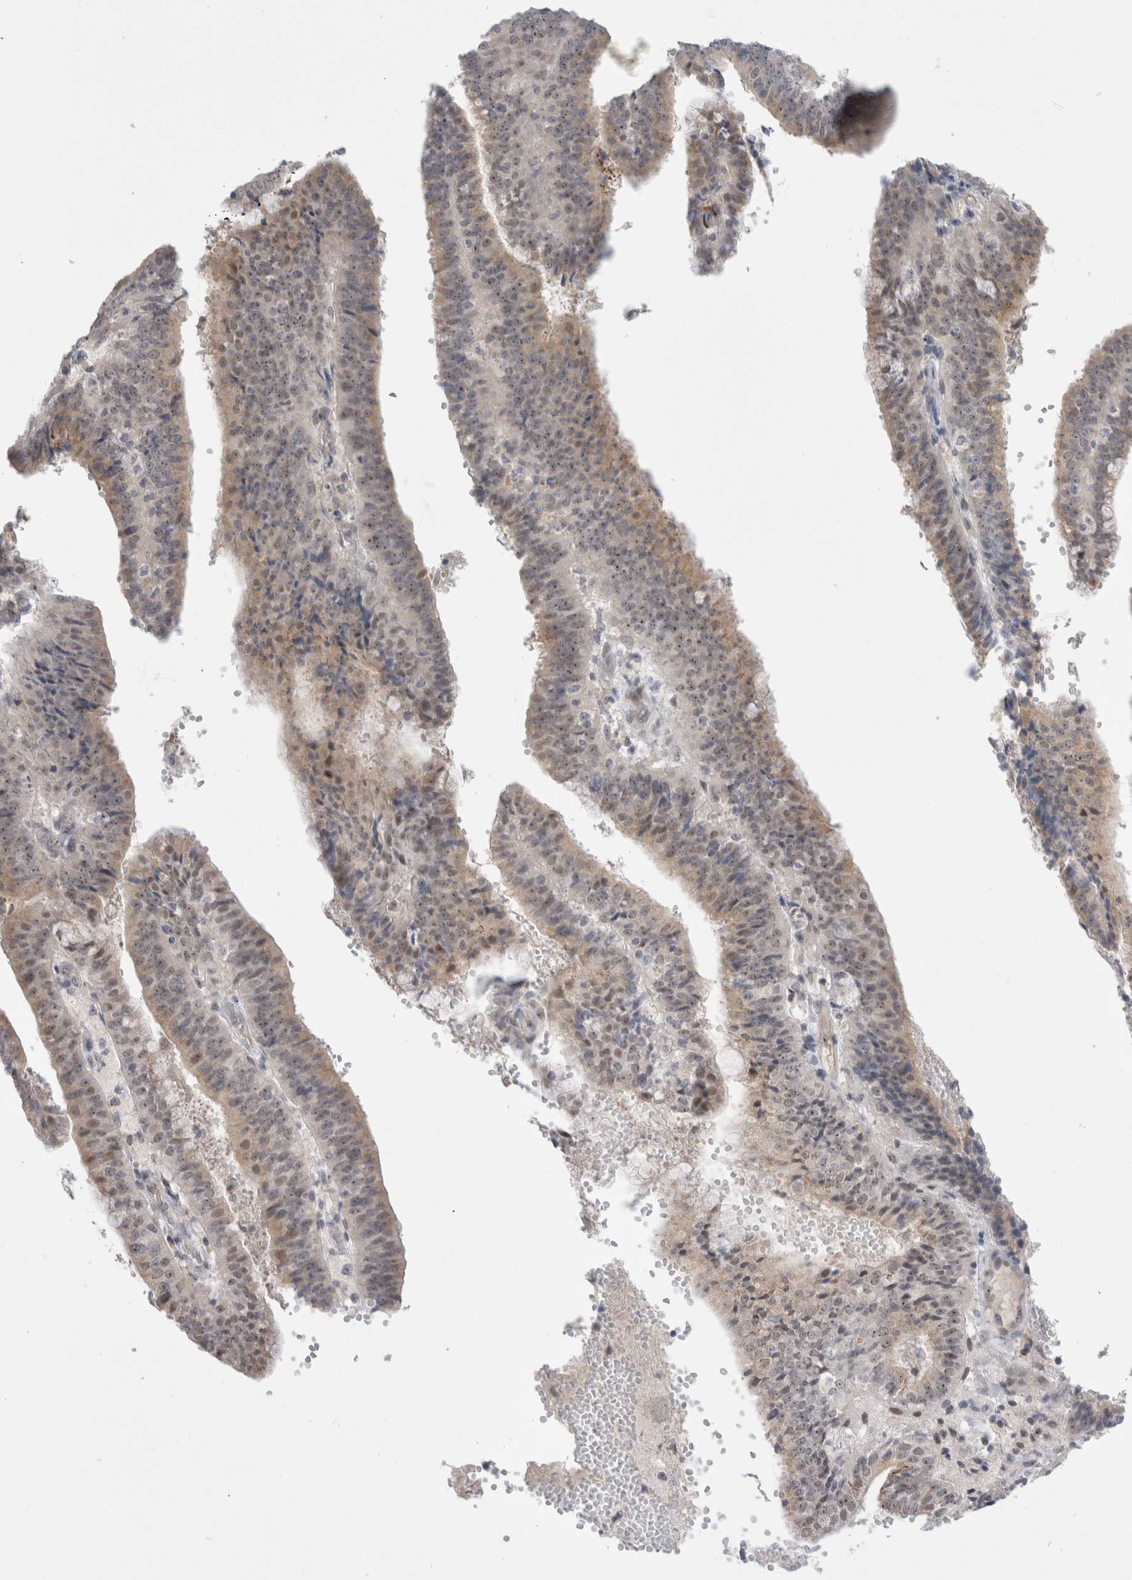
{"staining": {"intensity": "weak", "quantity": ">75%", "location": "cytoplasmic/membranous,nuclear"}, "tissue": "endometrial cancer", "cell_type": "Tumor cells", "image_type": "cancer", "snomed": [{"axis": "morphology", "description": "Adenocarcinoma, NOS"}, {"axis": "topography", "description": "Endometrium"}], "caption": "About >75% of tumor cells in human endometrial cancer (adenocarcinoma) reveal weak cytoplasmic/membranous and nuclear protein positivity as visualized by brown immunohistochemical staining.", "gene": "CERS5", "patient": {"sex": "female", "age": 63}}